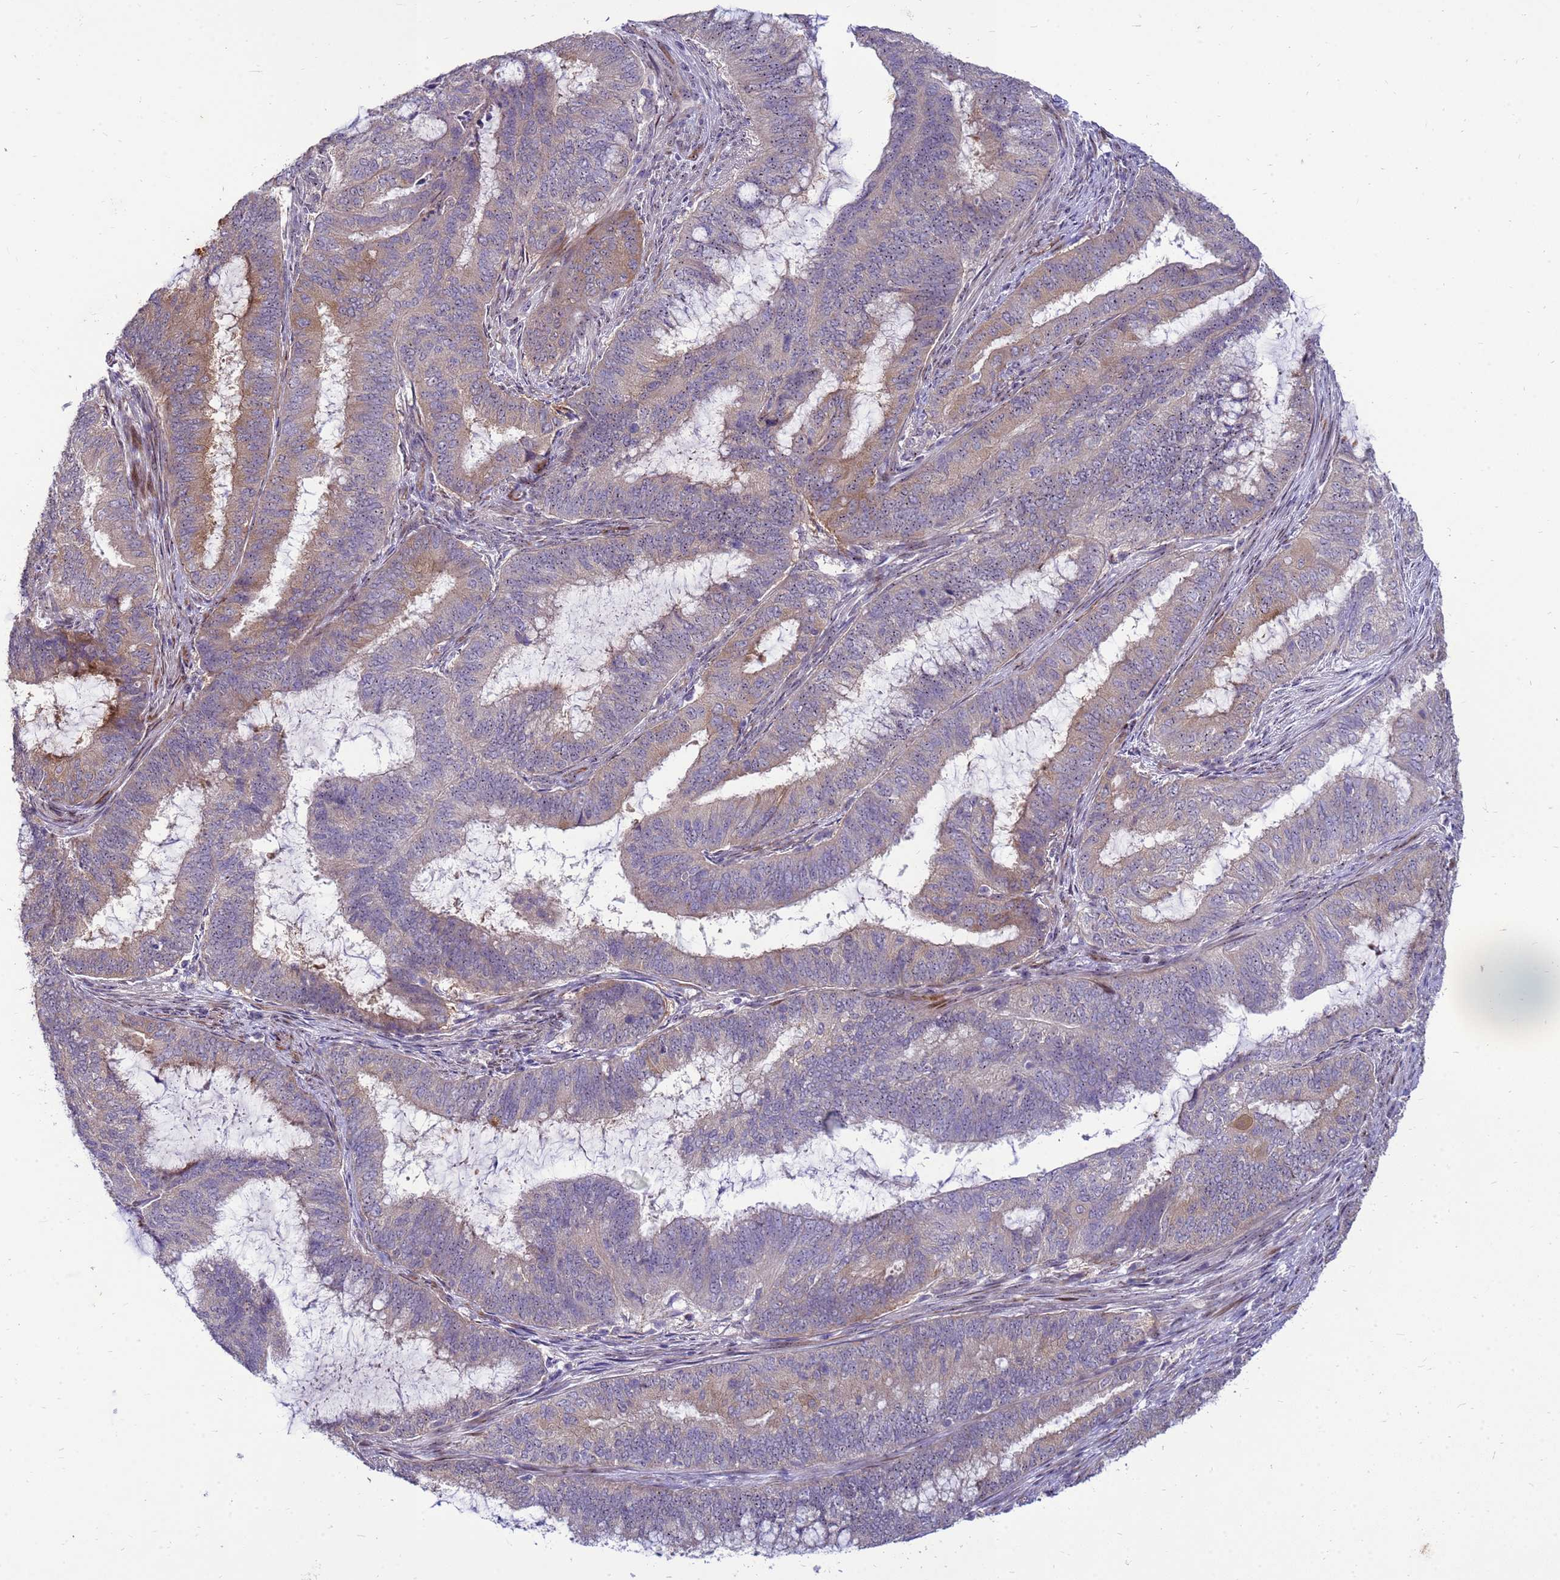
{"staining": {"intensity": "weak", "quantity": "25%-75%", "location": "cytoplasmic/membranous"}, "tissue": "endometrial cancer", "cell_type": "Tumor cells", "image_type": "cancer", "snomed": [{"axis": "morphology", "description": "Adenocarcinoma, NOS"}, {"axis": "topography", "description": "Endometrium"}], "caption": "The histopathology image demonstrates immunohistochemical staining of endometrial cancer (adenocarcinoma). There is weak cytoplasmic/membranous staining is appreciated in approximately 25%-75% of tumor cells.", "gene": "RSPO1", "patient": {"sex": "female", "age": 51}}